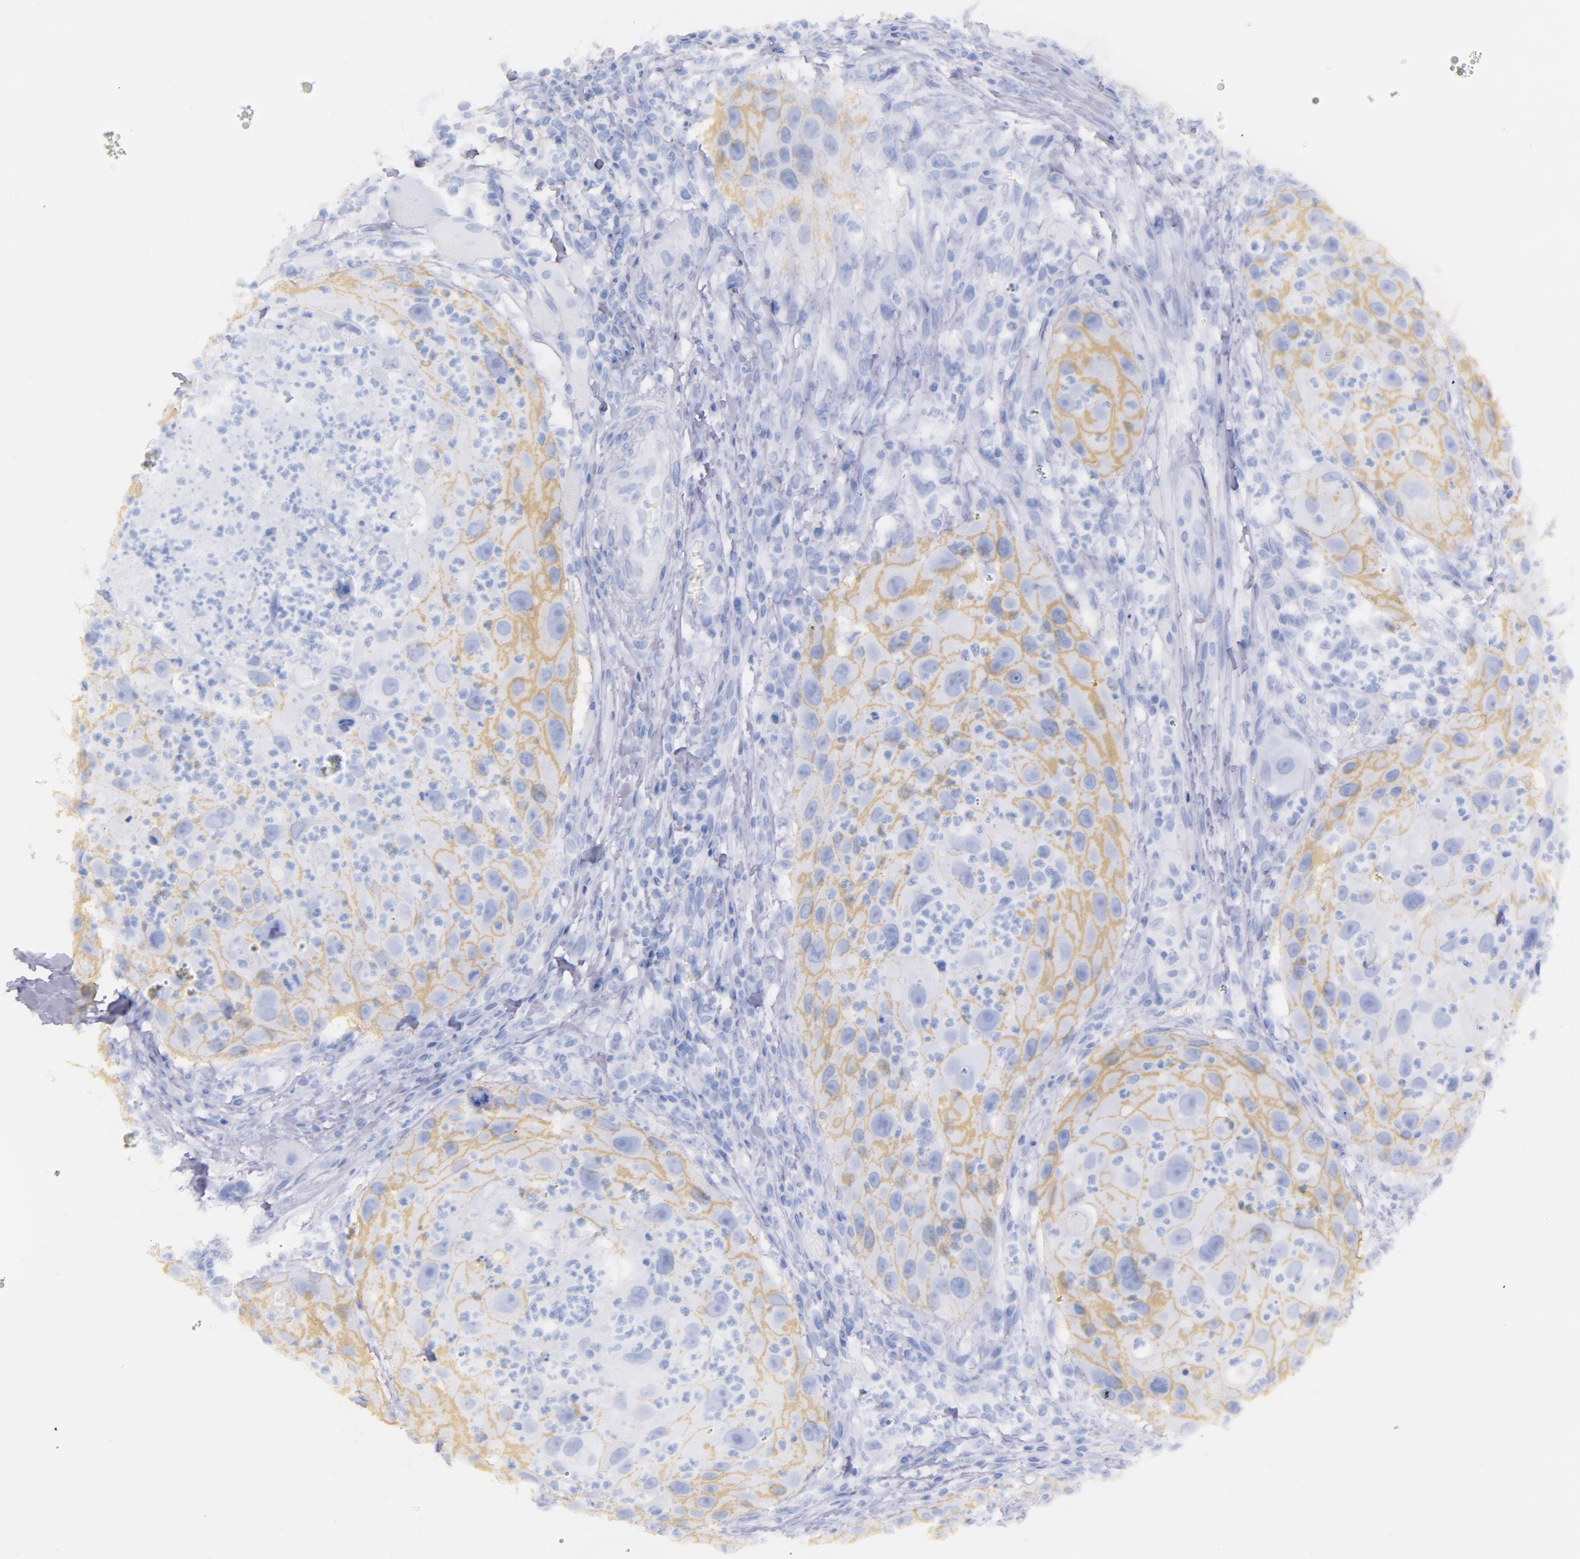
{"staining": {"intensity": "weak", "quantity": "25%-75%", "location": "cytoplasmic/membranous"}, "tissue": "head and neck cancer", "cell_type": "Tumor cells", "image_type": "cancer", "snomed": [{"axis": "morphology", "description": "Squamous cell carcinoma, NOS"}, {"axis": "topography", "description": "Head-Neck"}], "caption": "Immunohistochemistry (IHC) of head and neck squamous cell carcinoma shows low levels of weak cytoplasmic/membranous staining in approximately 25%-75% of tumor cells. The protein is shown in brown color, while the nuclei are stained blue.", "gene": "CD44", "patient": {"sex": "male", "age": 64}}